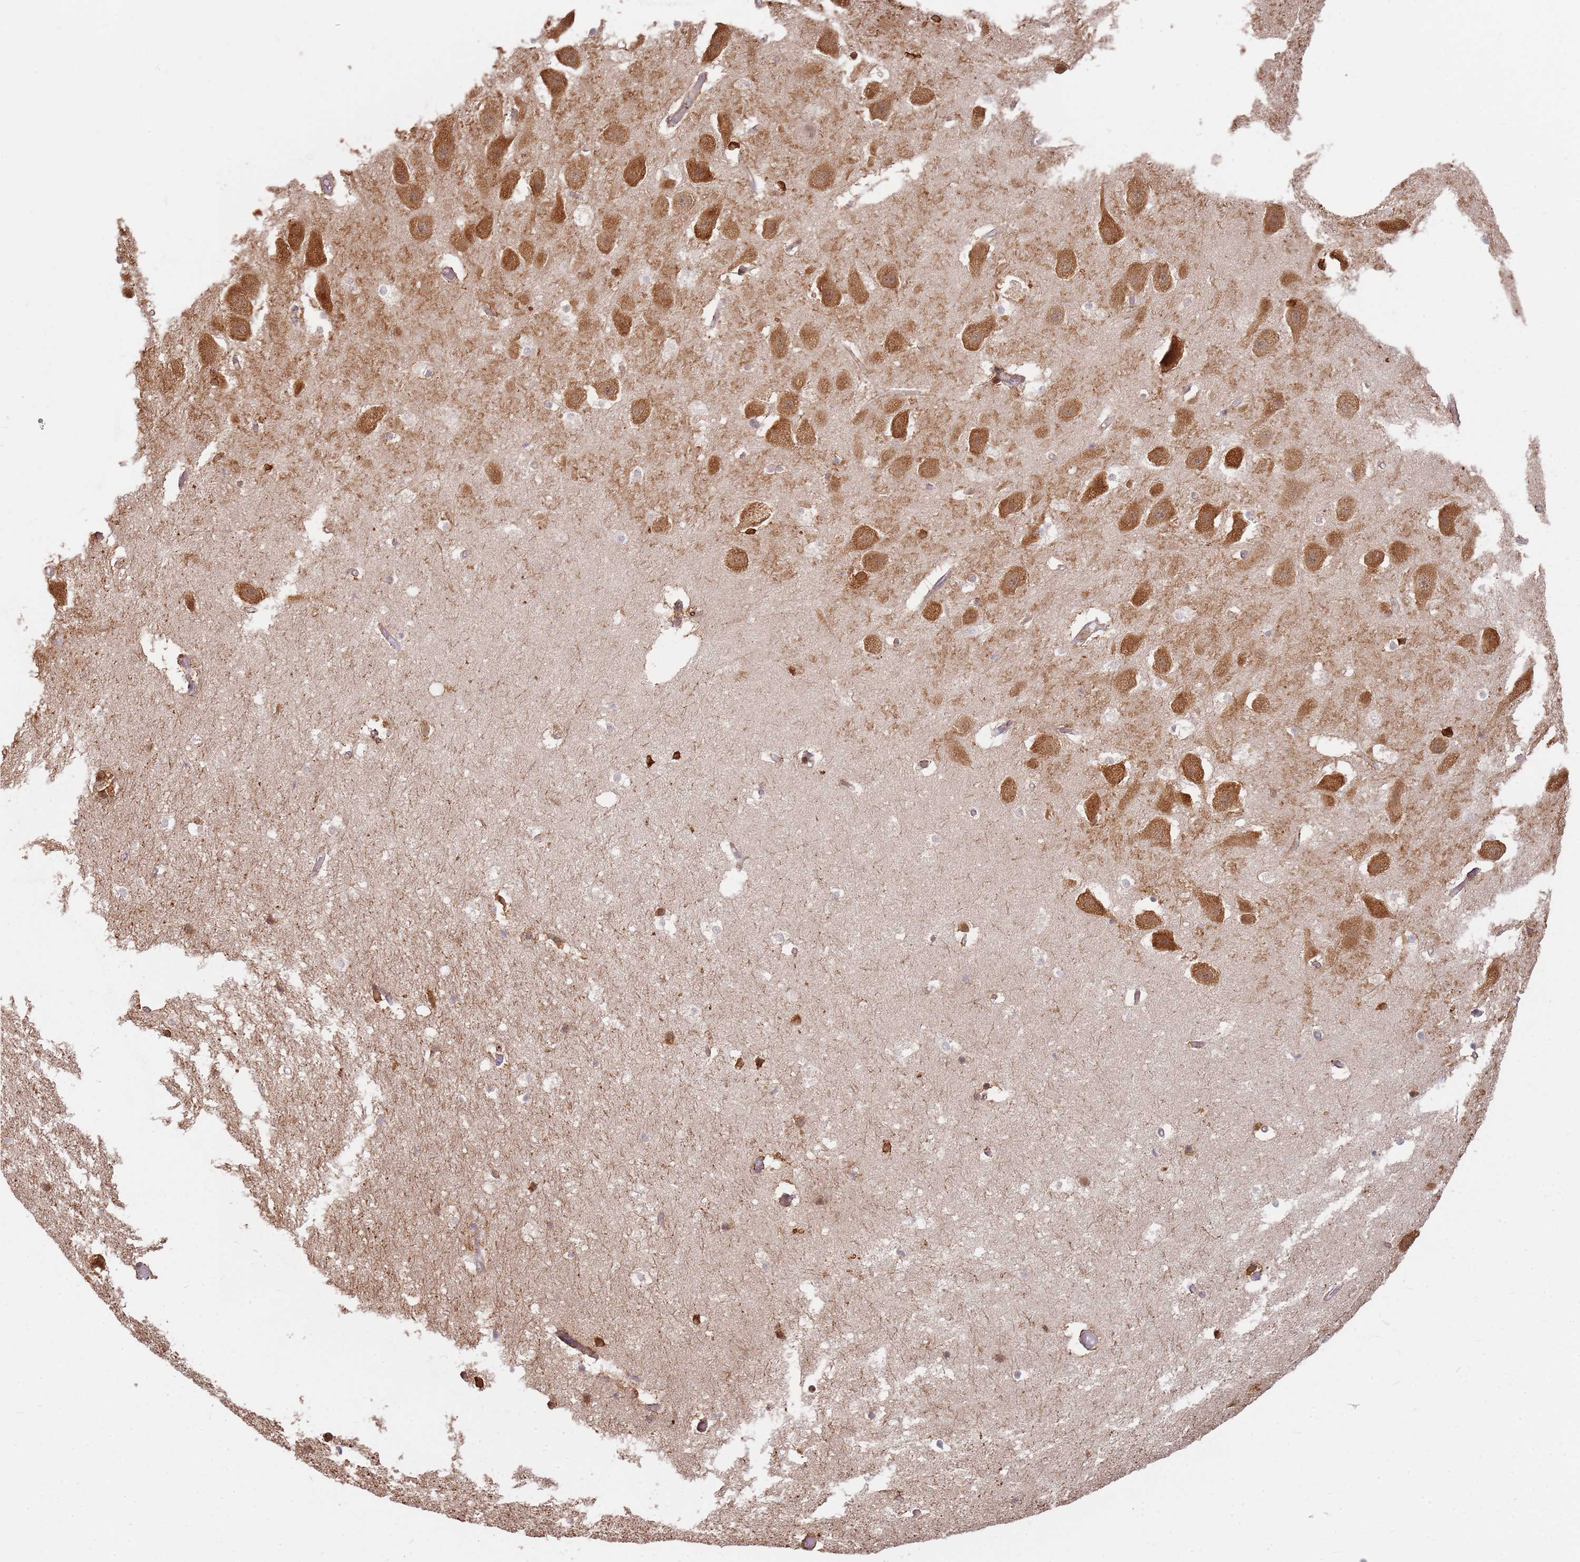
{"staining": {"intensity": "weak", "quantity": "<25%", "location": "cytoplasmic/membranous"}, "tissue": "hippocampus", "cell_type": "Glial cells", "image_type": "normal", "snomed": [{"axis": "morphology", "description": "Normal tissue, NOS"}, {"axis": "topography", "description": "Hippocampus"}], "caption": "An IHC micrograph of unremarkable hippocampus is shown. There is no staining in glial cells of hippocampus.", "gene": "MPEG1", "patient": {"sex": "female", "age": 52}}